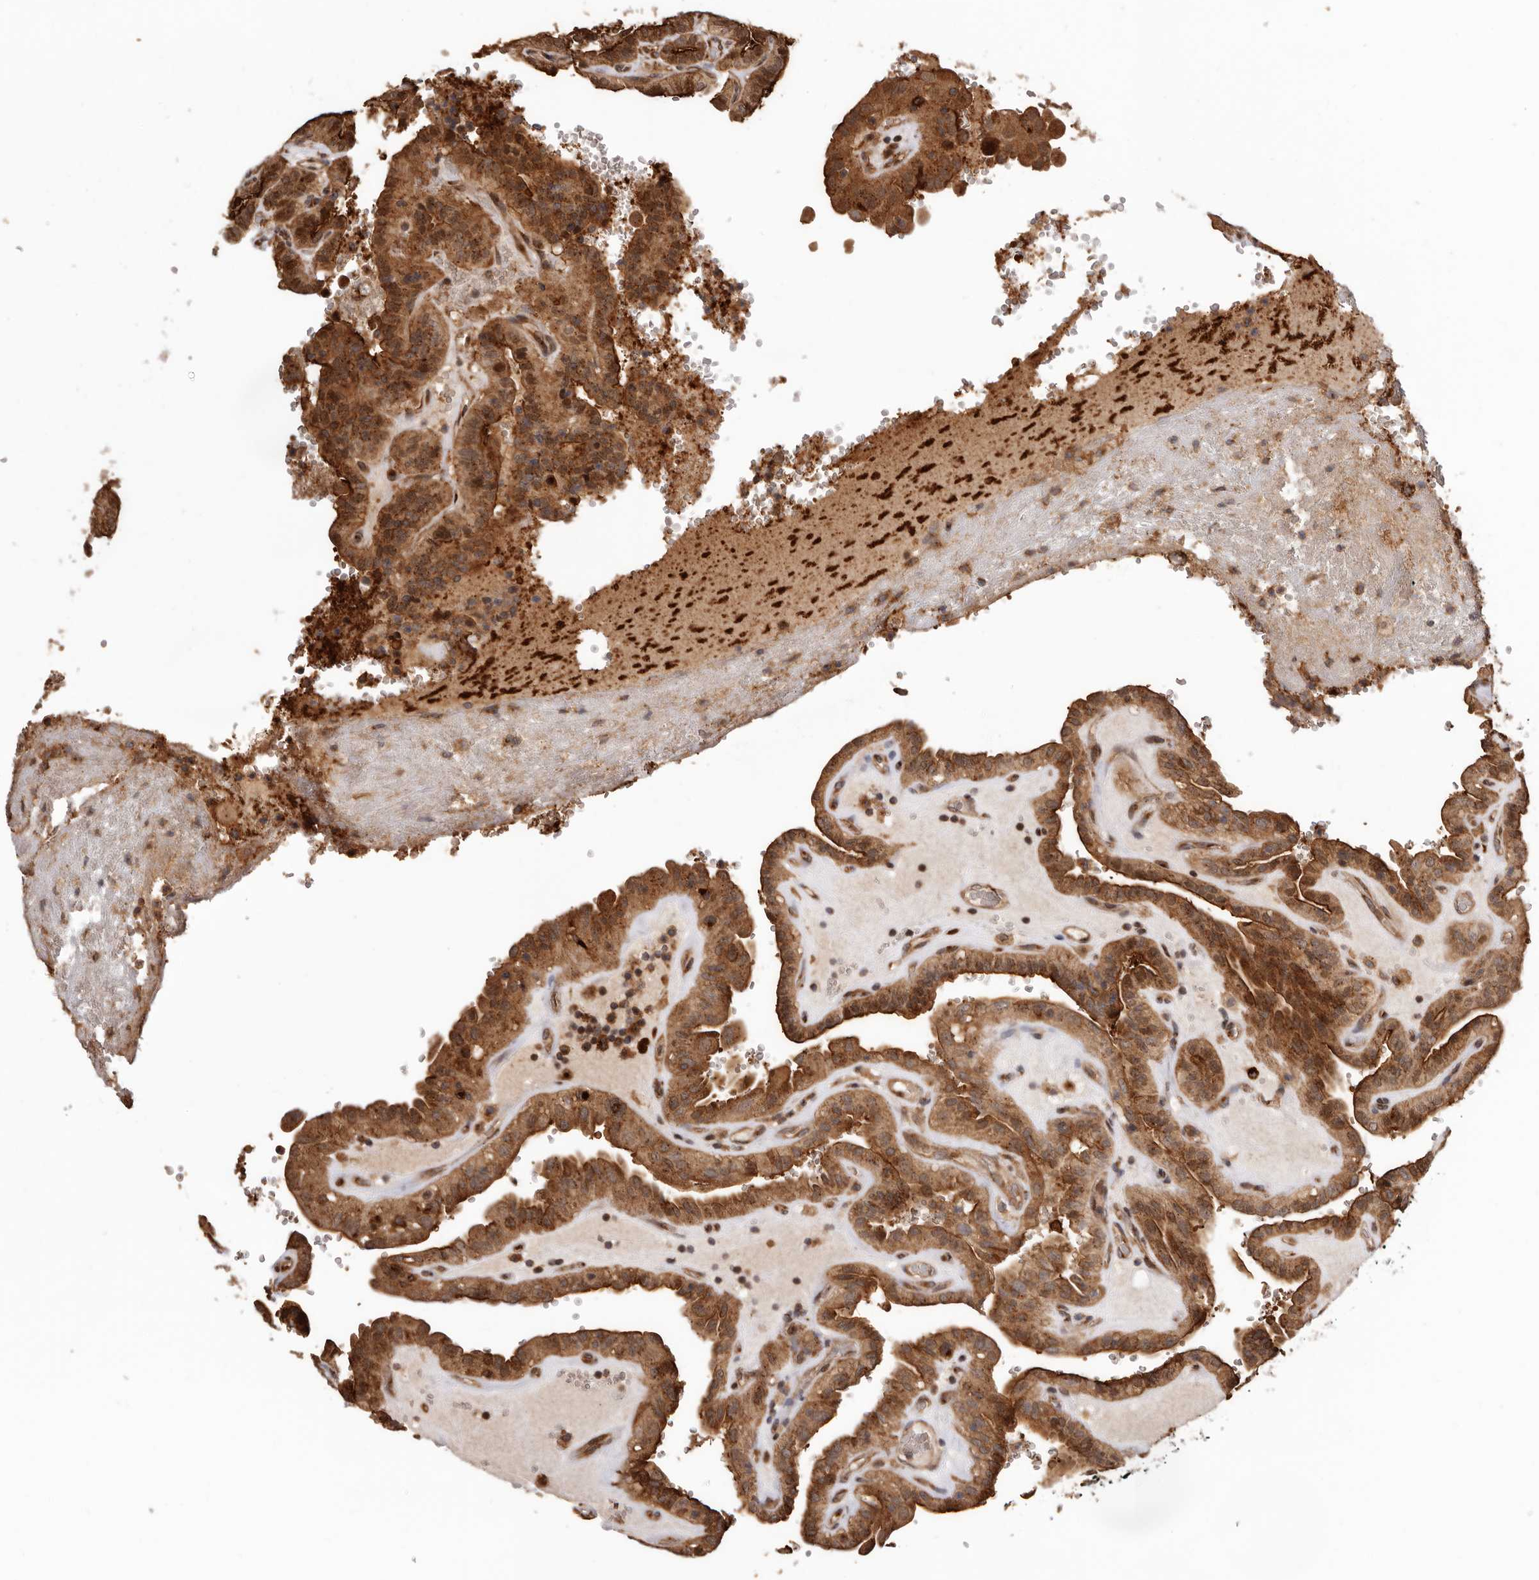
{"staining": {"intensity": "strong", "quantity": ">75%", "location": "cytoplasmic/membranous"}, "tissue": "thyroid cancer", "cell_type": "Tumor cells", "image_type": "cancer", "snomed": [{"axis": "morphology", "description": "Papillary adenocarcinoma, NOS"}, {"axis": "topography", "description": "Thyroid gland"}], "caption": "Approximately >75% of tumor cells in human thyroid papillary adenocarcinoma reveal strong cytoplasmic/membranous protein staining as visualized by brown immunohistochemical staining.", "gene": "GPR27", "patient": {"sex": "male", "age": 77}}